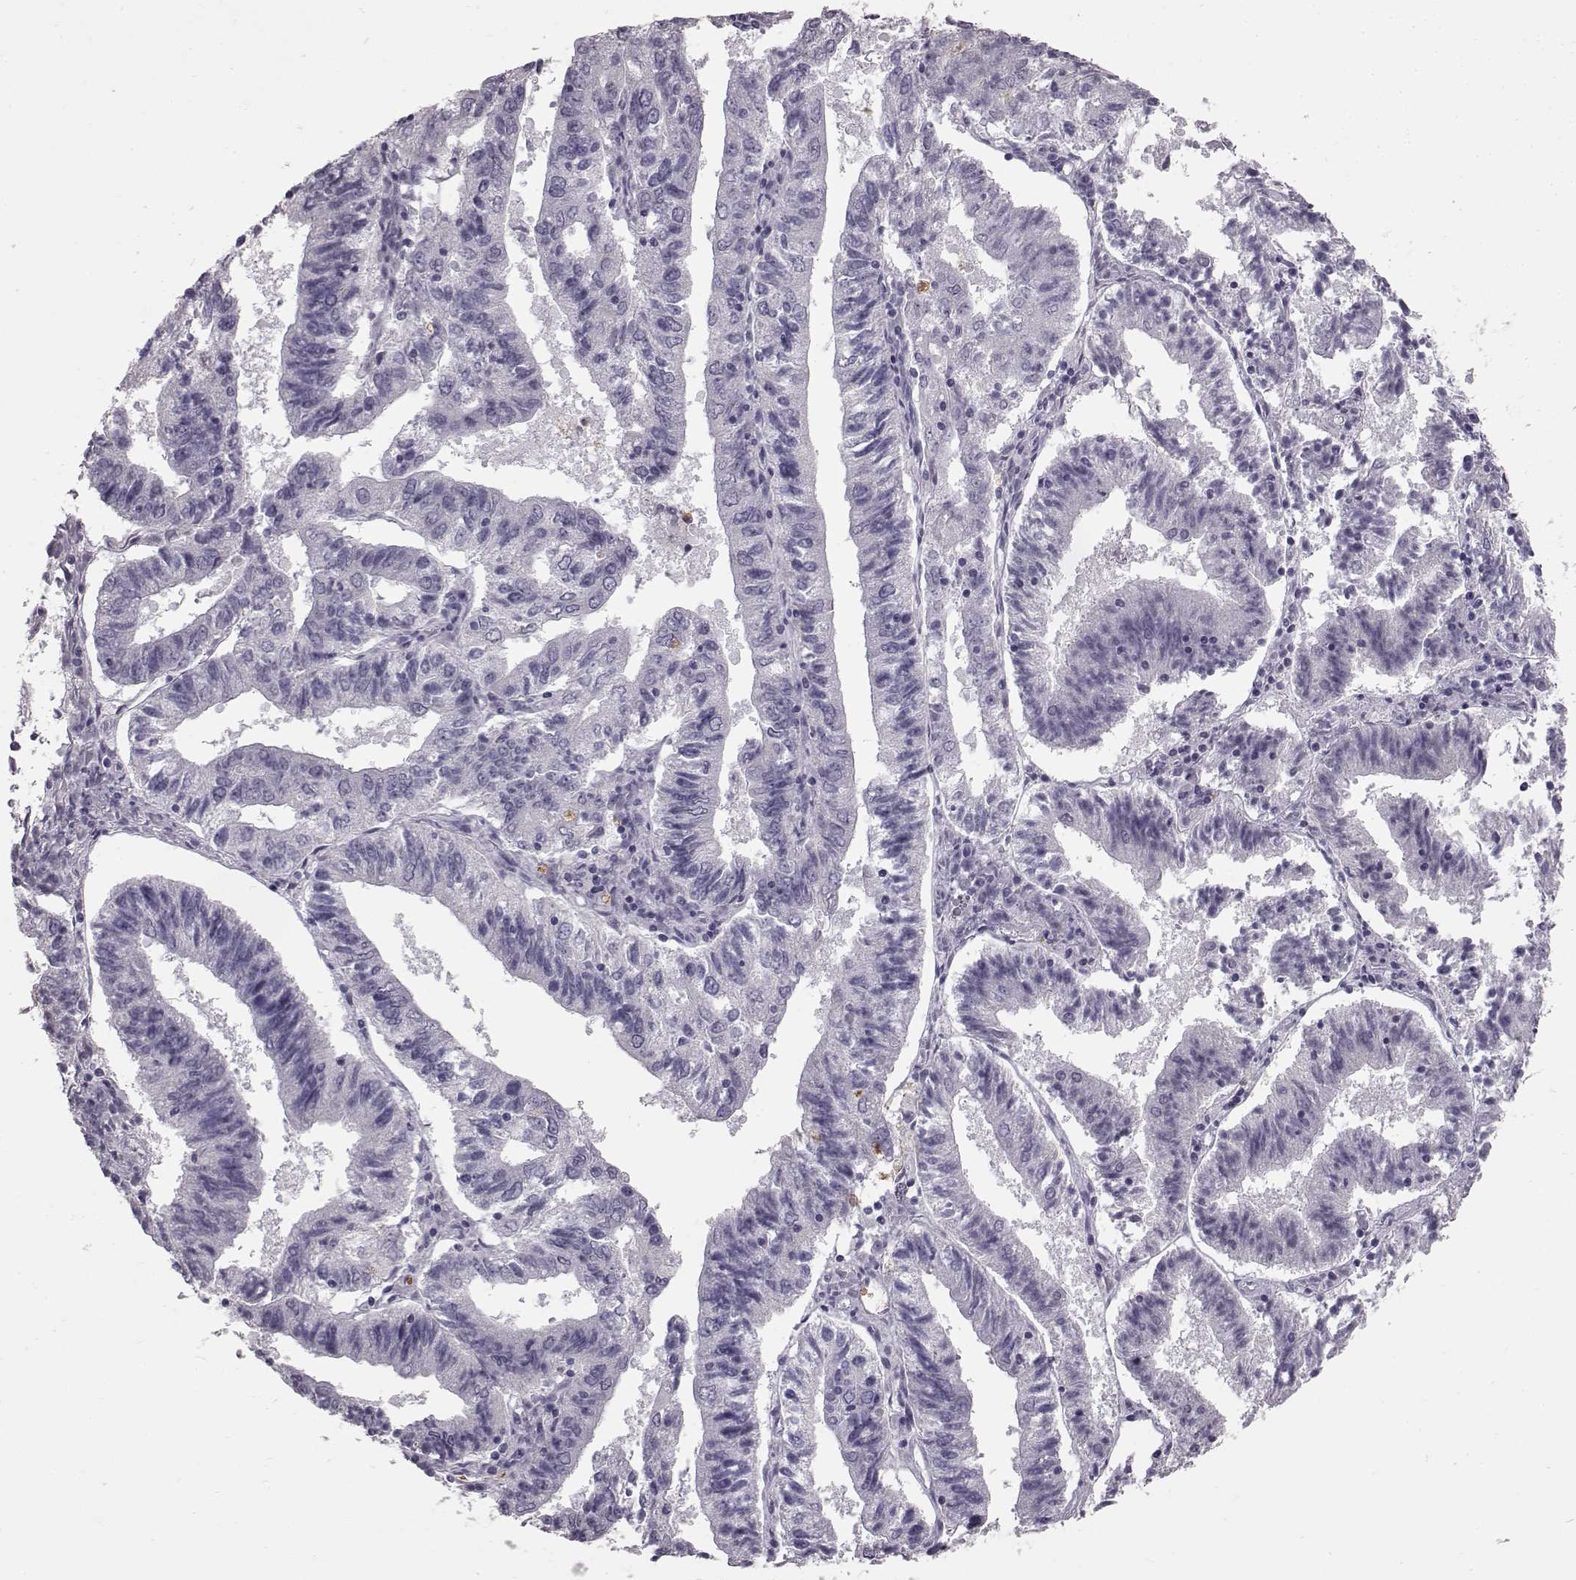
{"staining": {"intensity": "negative", "quantity": "none", "location": "none"}, "tissue": "endometrial cancer", "cell_type": "Tumor cells", "image_type": "cancer", "snomed": [{"axis": "morphology", "description": "Adenocarcinoma, NOS"}, {"axis": "topography", "description": "Endometrium"}], "caption": "IHC of human endometrial cancer (adenocarcinoma) reveals no staining in tumor cells.", "gene": "FUT4", "patient": {"sex": "female", "age": 82}}